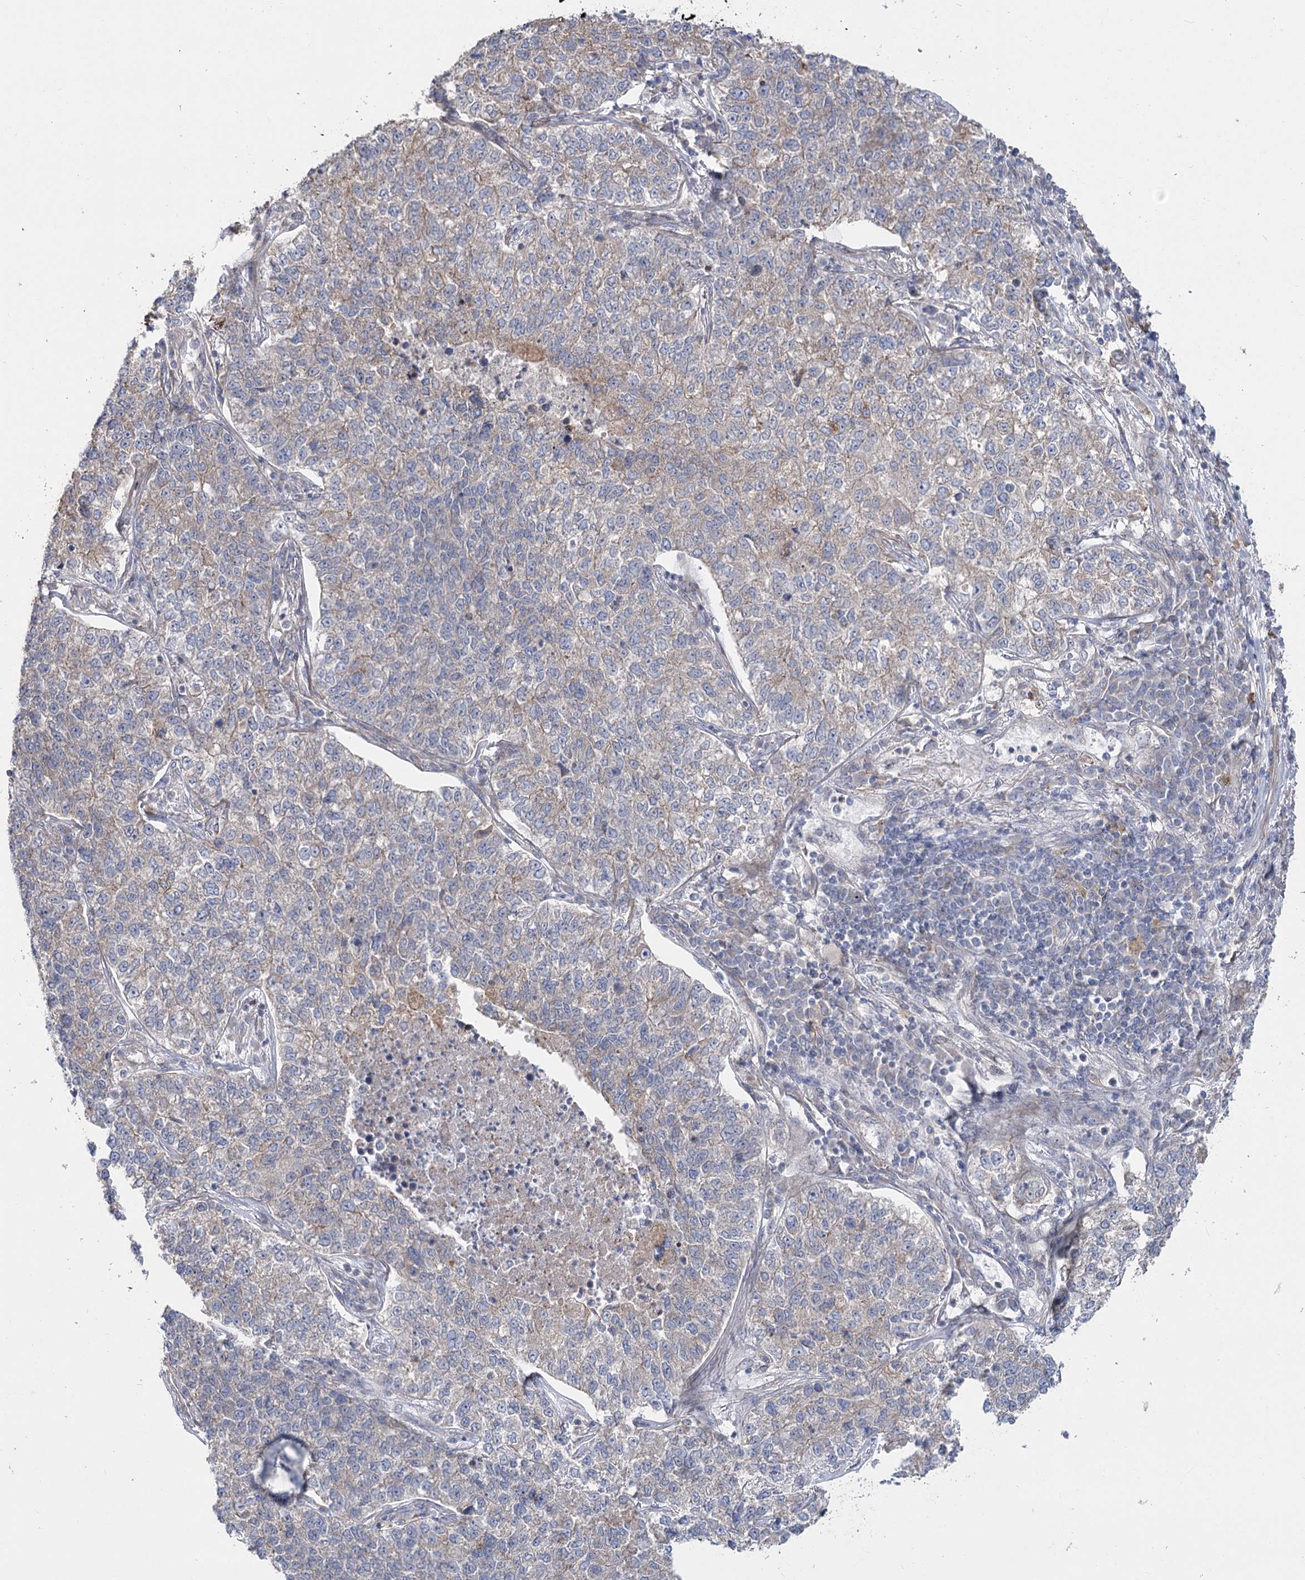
{"staining": {"intensity": "weak", "quantity": "25%-75%", "location": "cytoplasmic/membranous"}, "tissue": "lung cancer", "cell_type": "Tumor cells", "image_type": "cancer", "snomed": [{"axis": "morphology", "description": "Adenocarcinoma, NOS"}, {"axis": "topography", "description": "Lung"}], "caption": "Human lung cancer (adenocarcinoma) stained for a protein (brown) demonstrates weak cytoplasmic/membranous positive expression in approximately 25%-75% of tumor cells.", "gene": "SH3BP5L", "patient": {"sex": "male", "age": 49}}